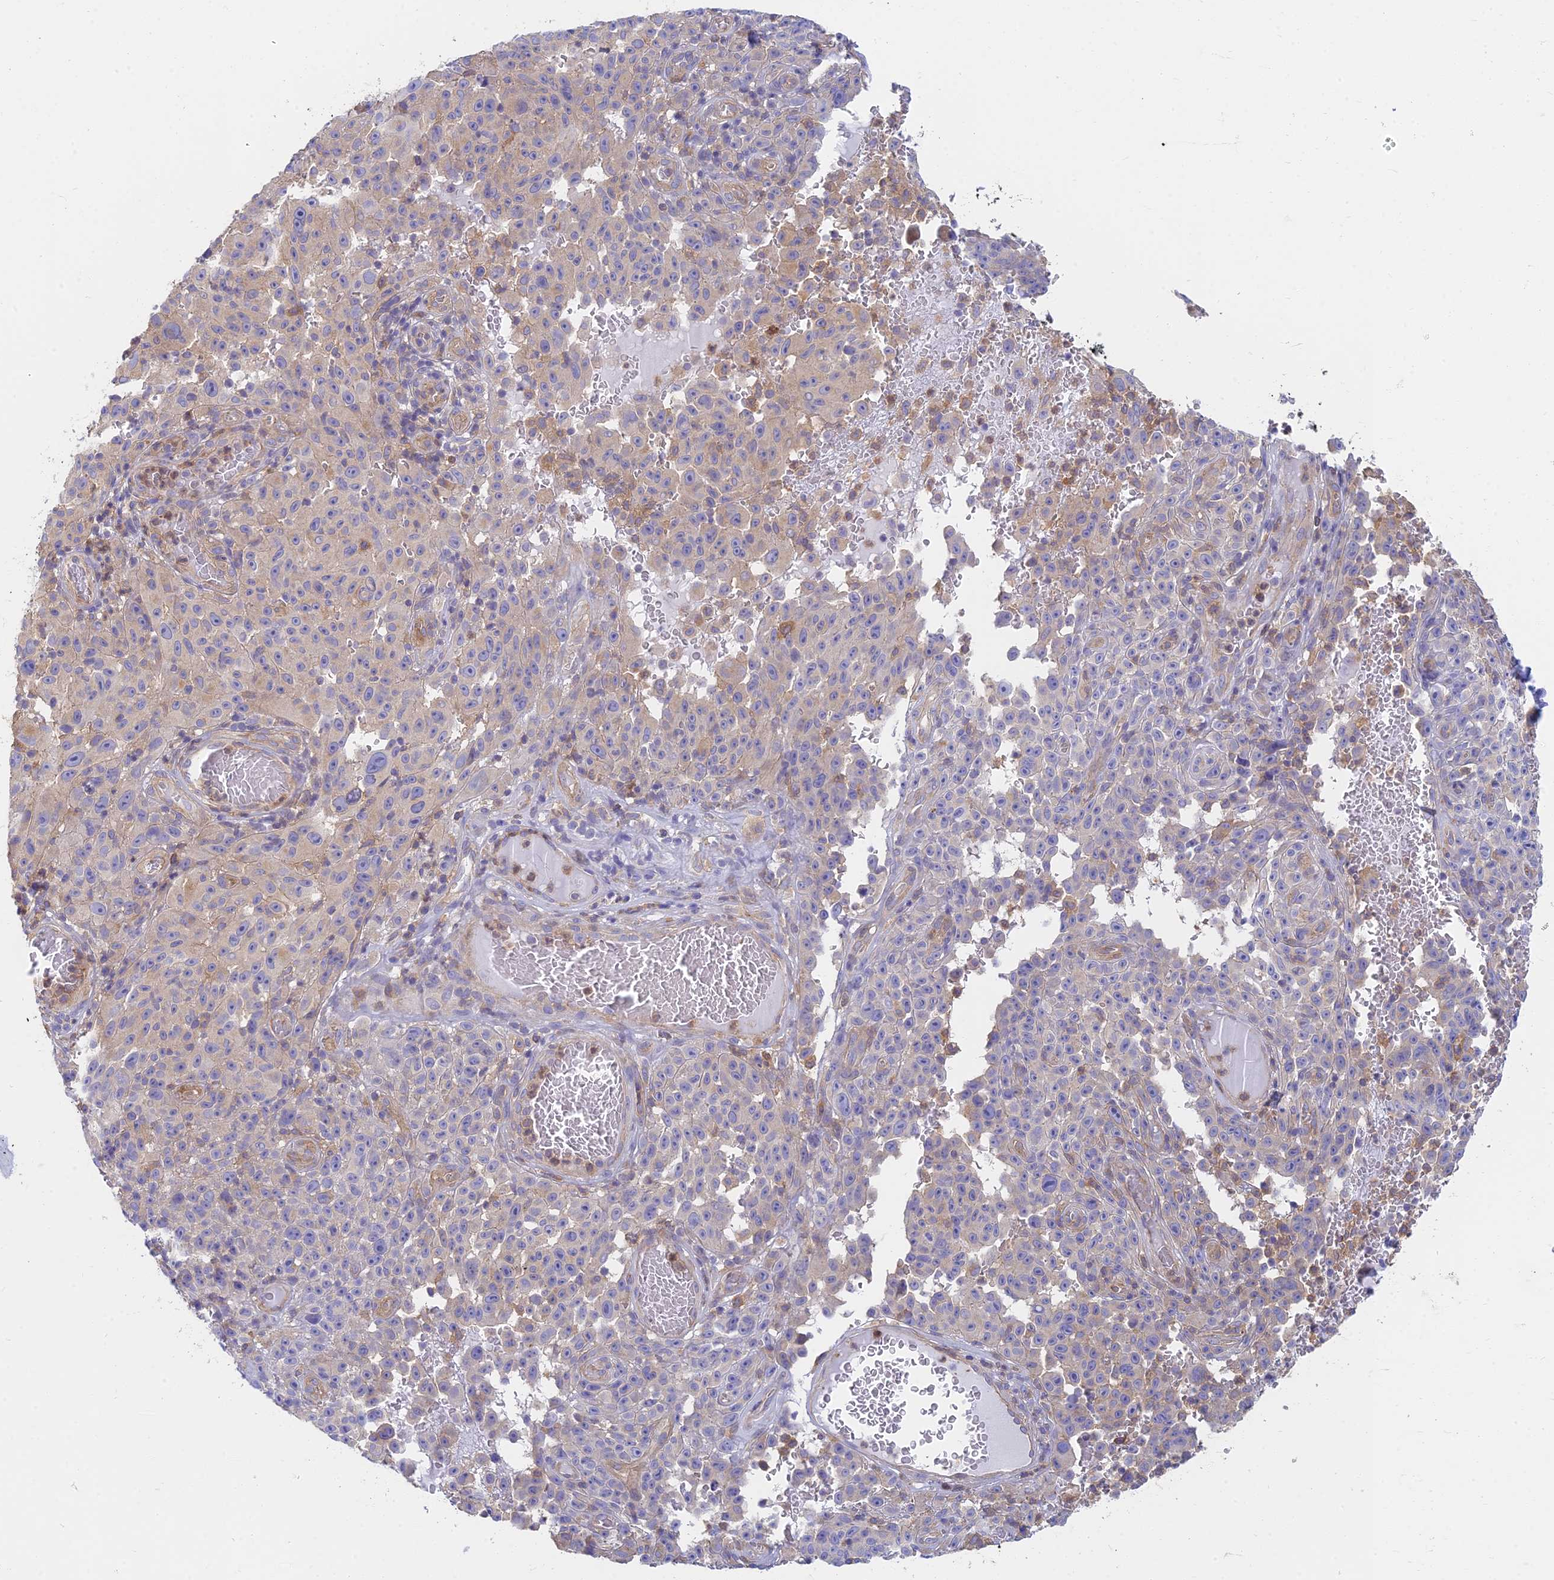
{"staining": {"intensity": "weak", "quantity": "<25%", "location": "cytoplasmic/membranous"}, "tissue": "melanoma", "cell_type": "Tumor cells", "image_type": "cancer", "snomed": [{"axis": "morphology", "description": "Malignant melanoma, NOS"}, {"axis": "topography", "description": "Skin"}], "caption": "DAB immunohistochemical staining of melanoma reveals no significant staining in tumor cells.", "gene": "STRN4", "patient": {"sex": "female", "age": 82}}